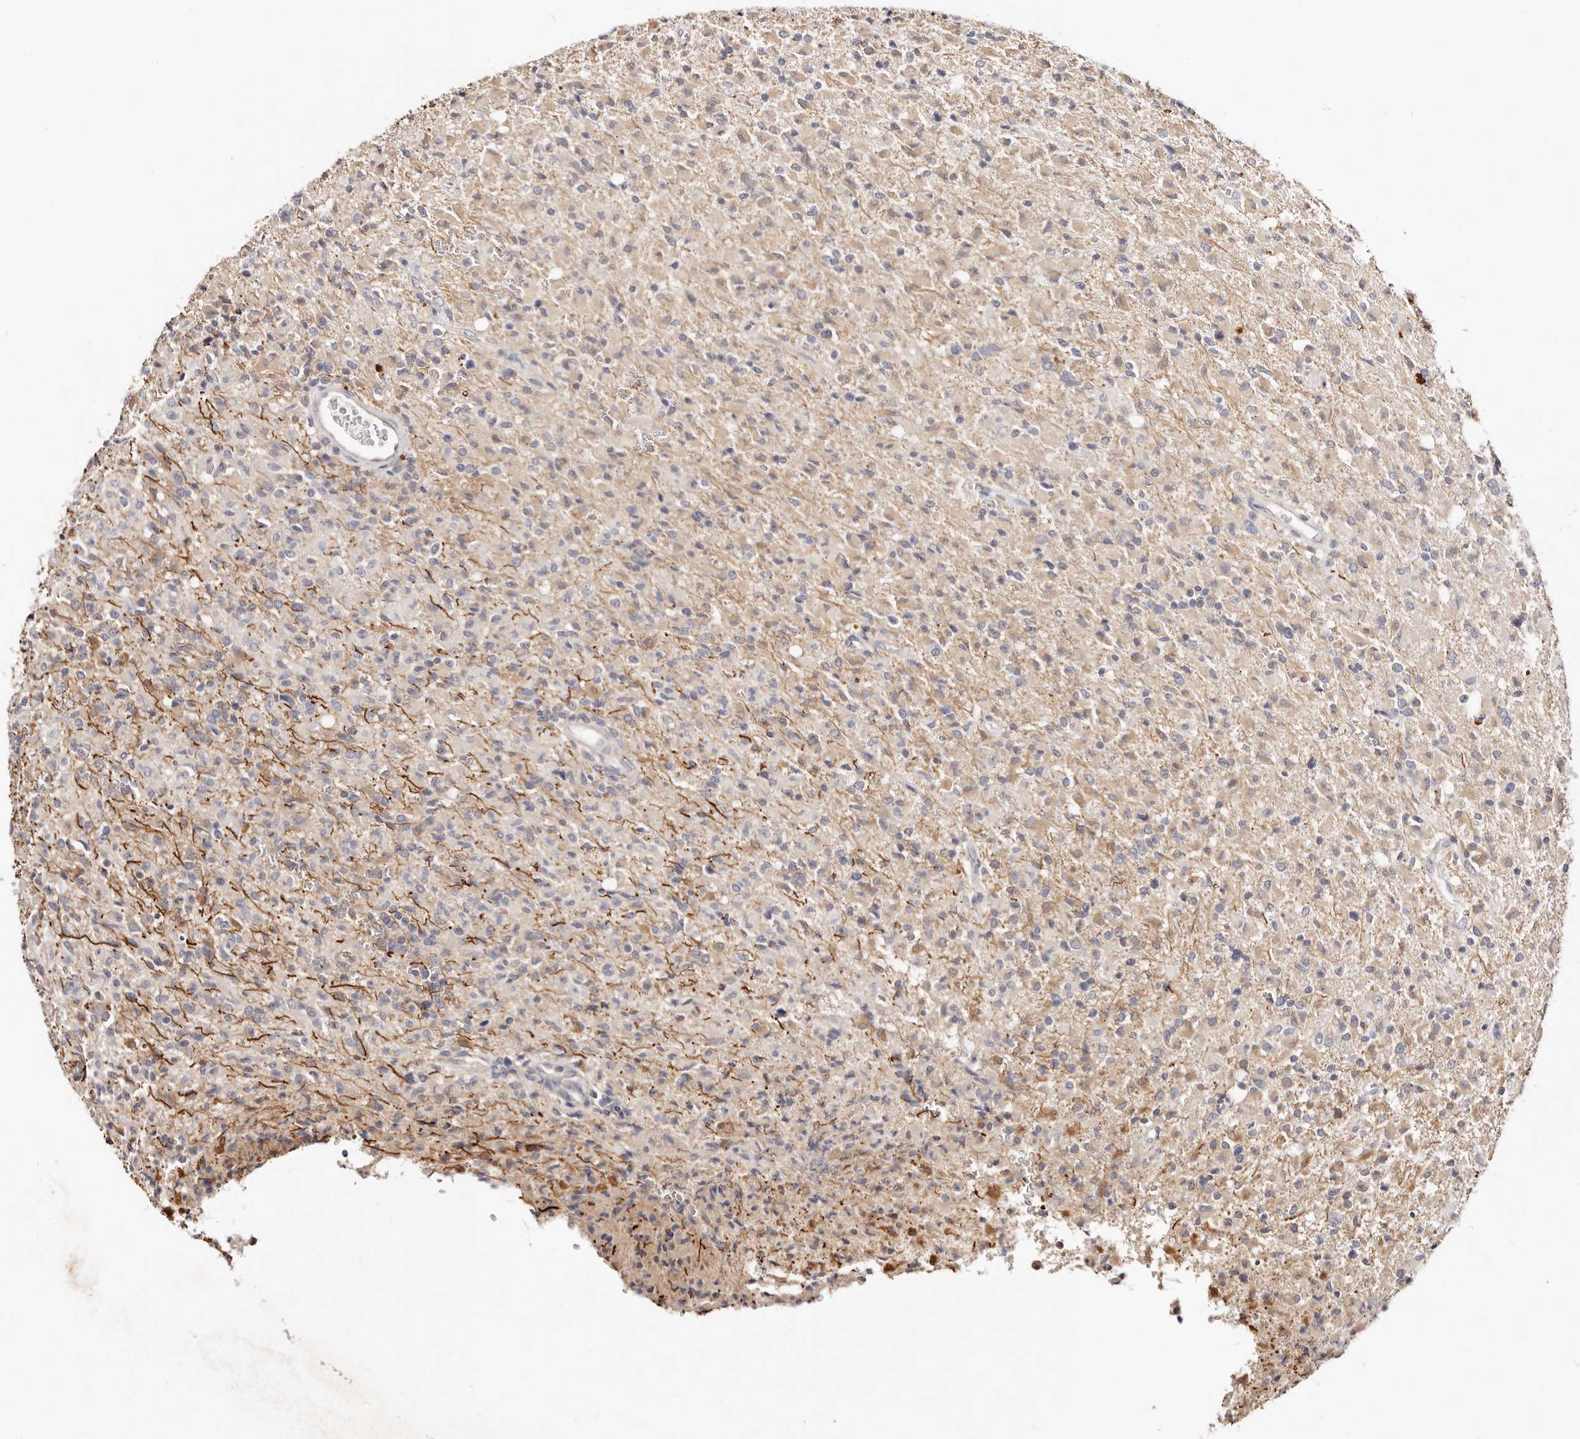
{"staining": {"intensity": "weak", "quantity": "<25%", "location": "cytoplasmic/membranous"}, "tissue": "glioma", "cell_type": "Tumor cells", "image_type": "cancer", "snomed": [{"axis": "morphology", "description": "Glioma, malignant, High grade"}, {"axis": "topography", "description": "Brain"}], "caption": "Image shows no protein staining in tumor cells of glioma tissue. (Stains: DAB (3,3'-diaminobenzidine) immunohistochemistry (IHC) with hematoxylin counter stain, Microscopy: brightfield microscopy at high magnification).", "gene": "VIPAS39", "patient": {"sex": "female", "age": 57}}